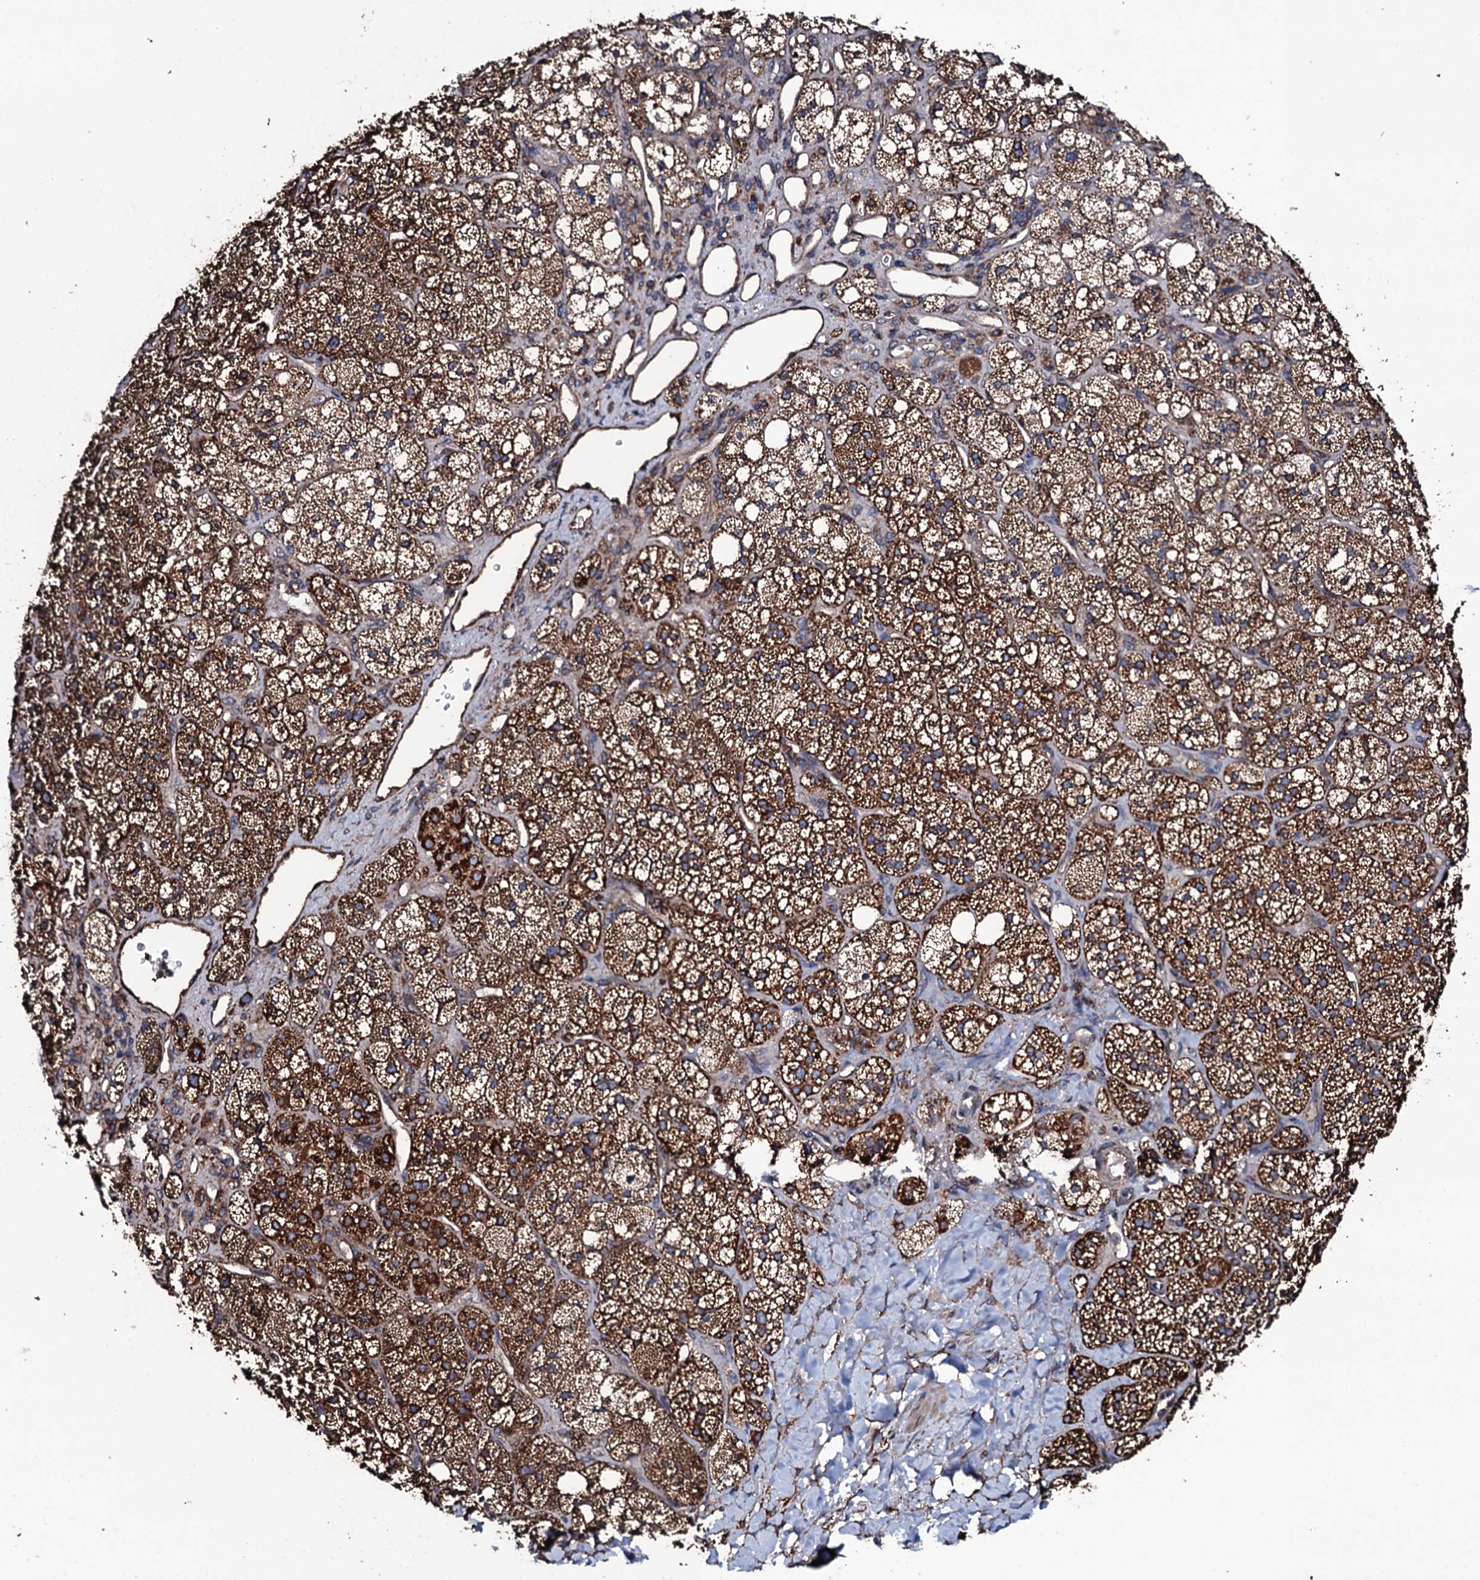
{"staining": {"intensity": "strong", "quantity": ">75%", "location": "cytoplasmic/membranous"}, "tissue": "adrenal gland", "cell_type": "Glandular cells", "image_type": "normal", "snomed": [{"axis": "morphology", "description": "Normal tissue, NOS"}, {"axis": "topography", "description": "Adrenal gland"}], "caption": "Unremarkable adrenal gland shows strong cytoplasmic/membranous staining in about >75% of glandular cells, visualized by immunohistochemistry. (Brightfield microscopy of DAB IHC at high magnification).", "gene": "RAB12", "patient": {"sex": "male", "age": 61}}